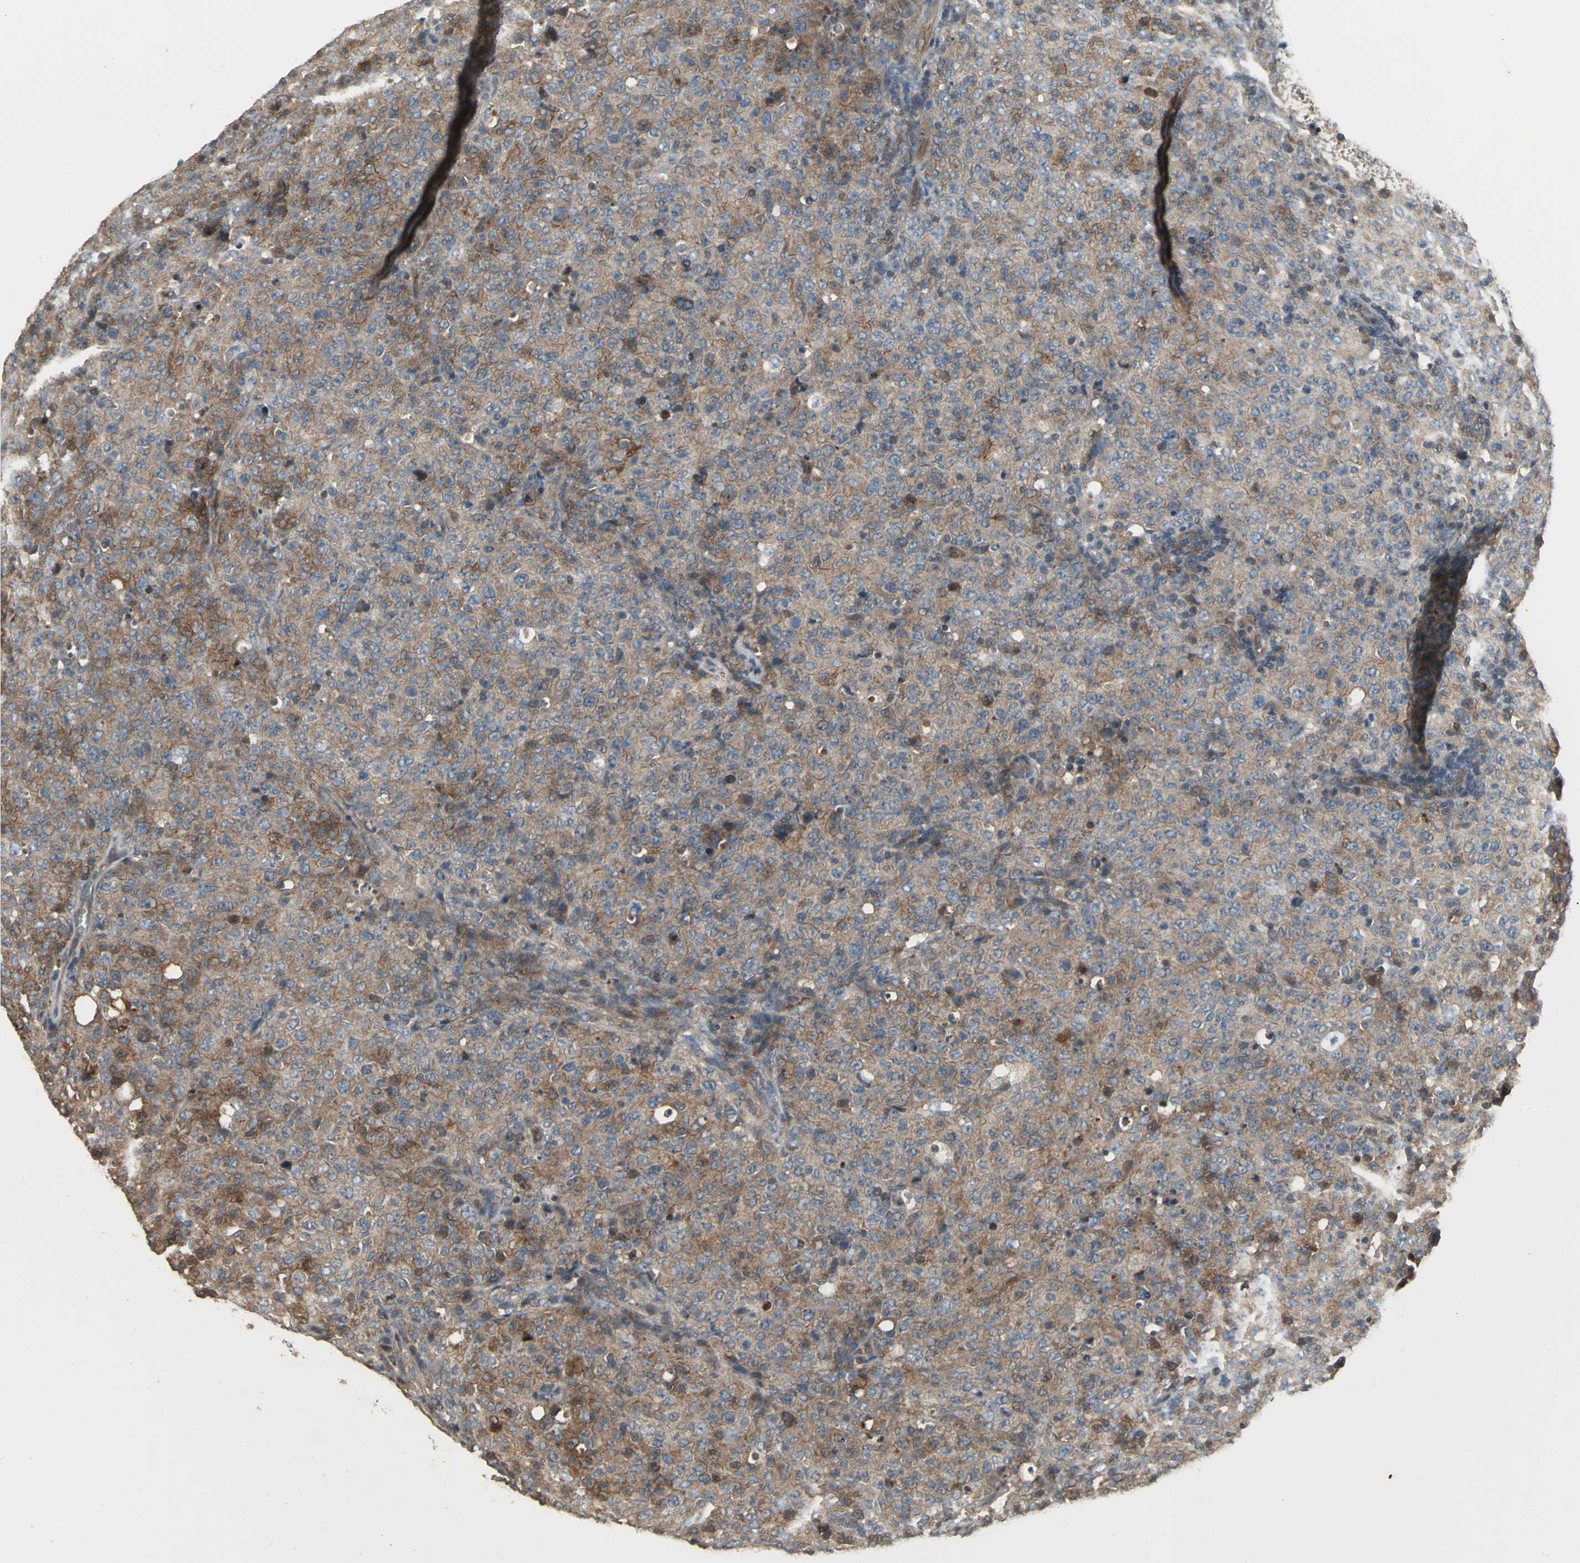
{"staining": {"intensity": "moderate", "quantity": ">75%", "location": "cytoplasmic/membranous"}, "tissue": "lymphoma", "cell_type": "Tumor cells", "image_type": "cancer", "snomed": [{"axis": "morphology", "description": "Malignant lymphoma, non-Hodgkin's type, High grade"}, {"axis": "topography", "description": "Tonsil"}], "caption": "Immunohistochemical staining of high-grade malignant lymphoma, non-Hodgkin's type exhibits medium levels of moderate cytoplasmic/membranous positivity in approximately >75% of tumor cells.", "gene": "MET", "patient": {"sex": "female", "age": 36}}